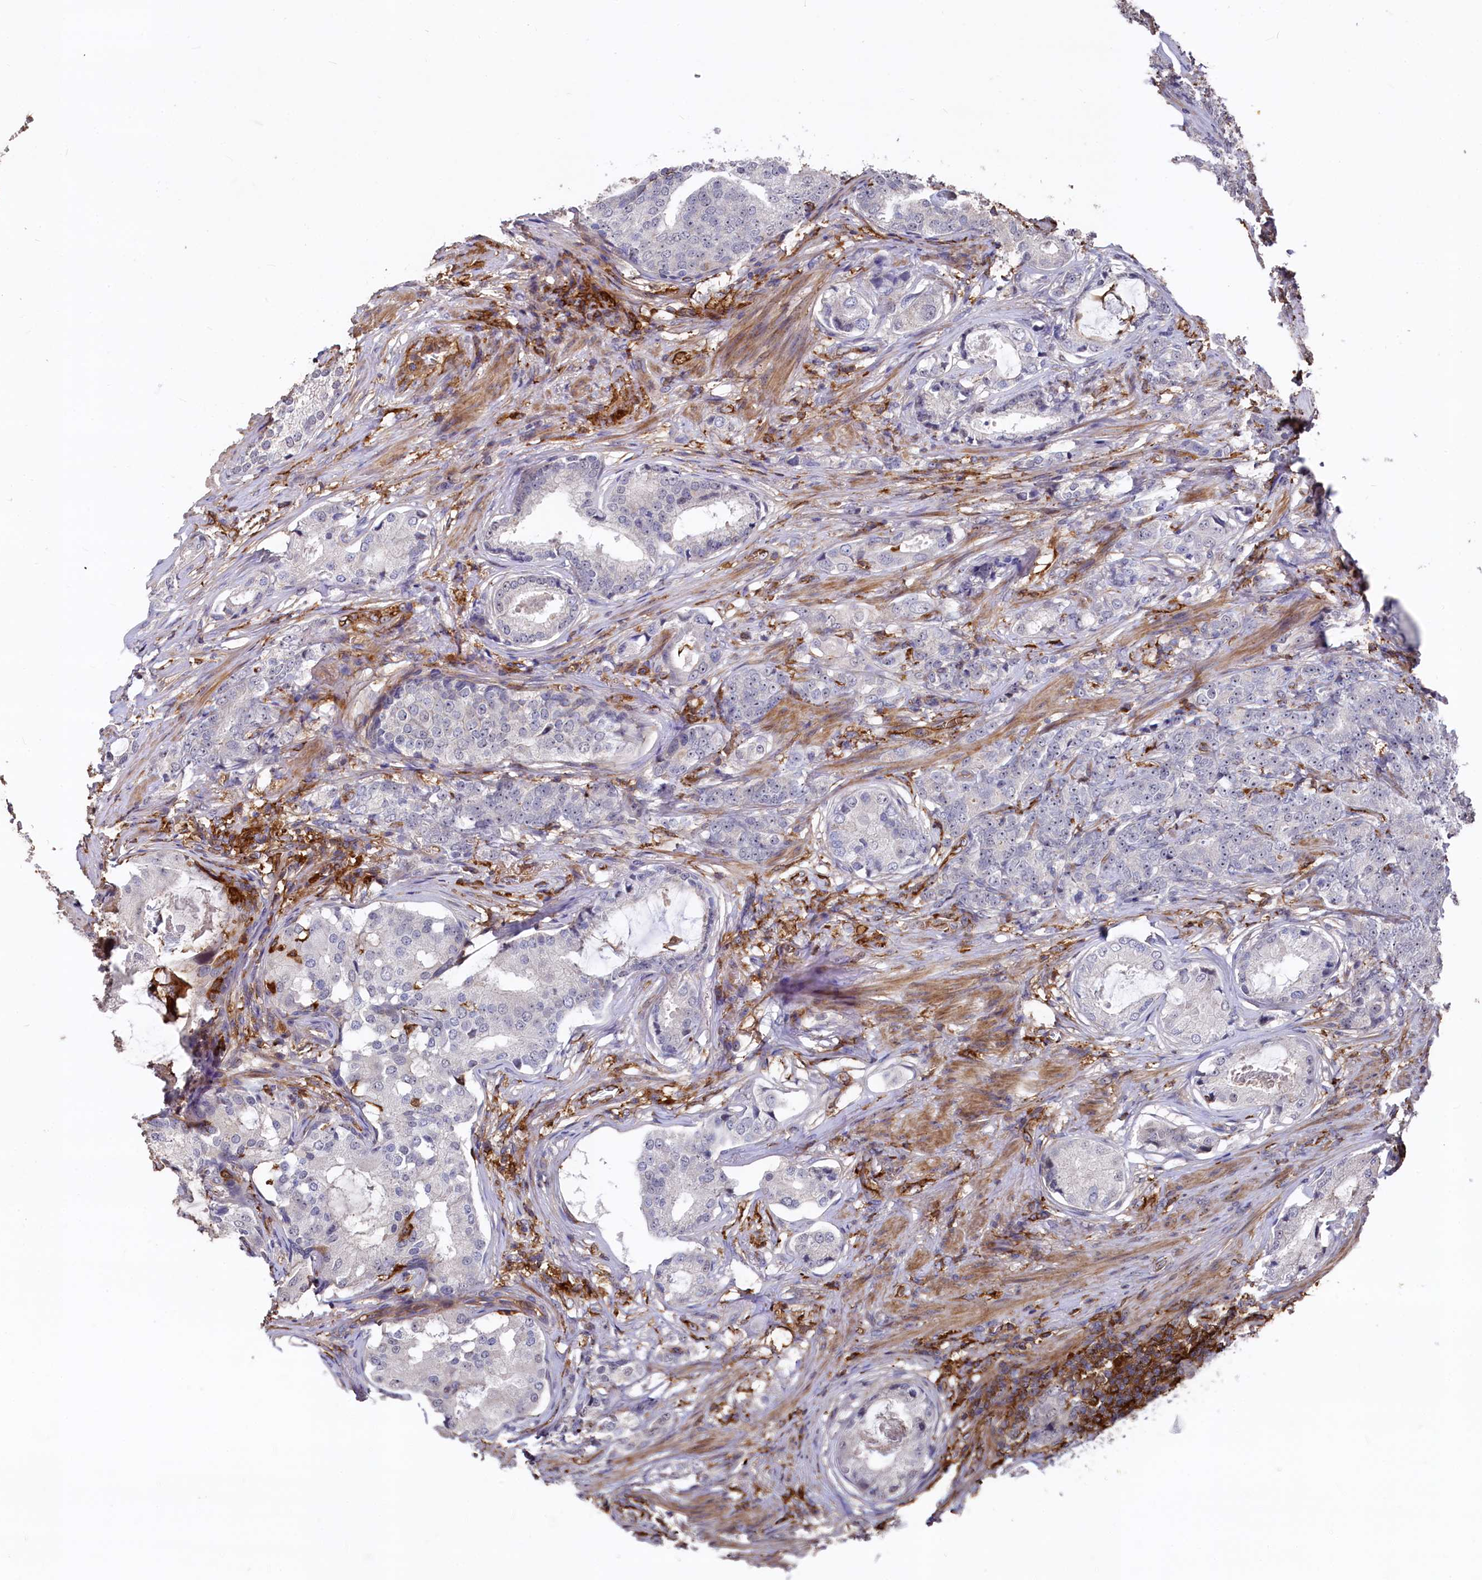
{"staining": {"intensity": "negative", "quantity": "none", "location": "none"}, "tissue": "prostate cancer", "cell_type": "Tumor cells", "image_type": "cancer", "snomed": [{"axis": "morphology", "description": "Adenocarcinoma, Low grade"}, {"axis": "topography", "description": "Prostate"}], "caption": "An image of prostate adenocarcinoma (low-grade) stained for a protein reveals no brown staining in tumor cells.", "gene": "PLEKHO2", "patient": {"sex": "male", "age": 71}}